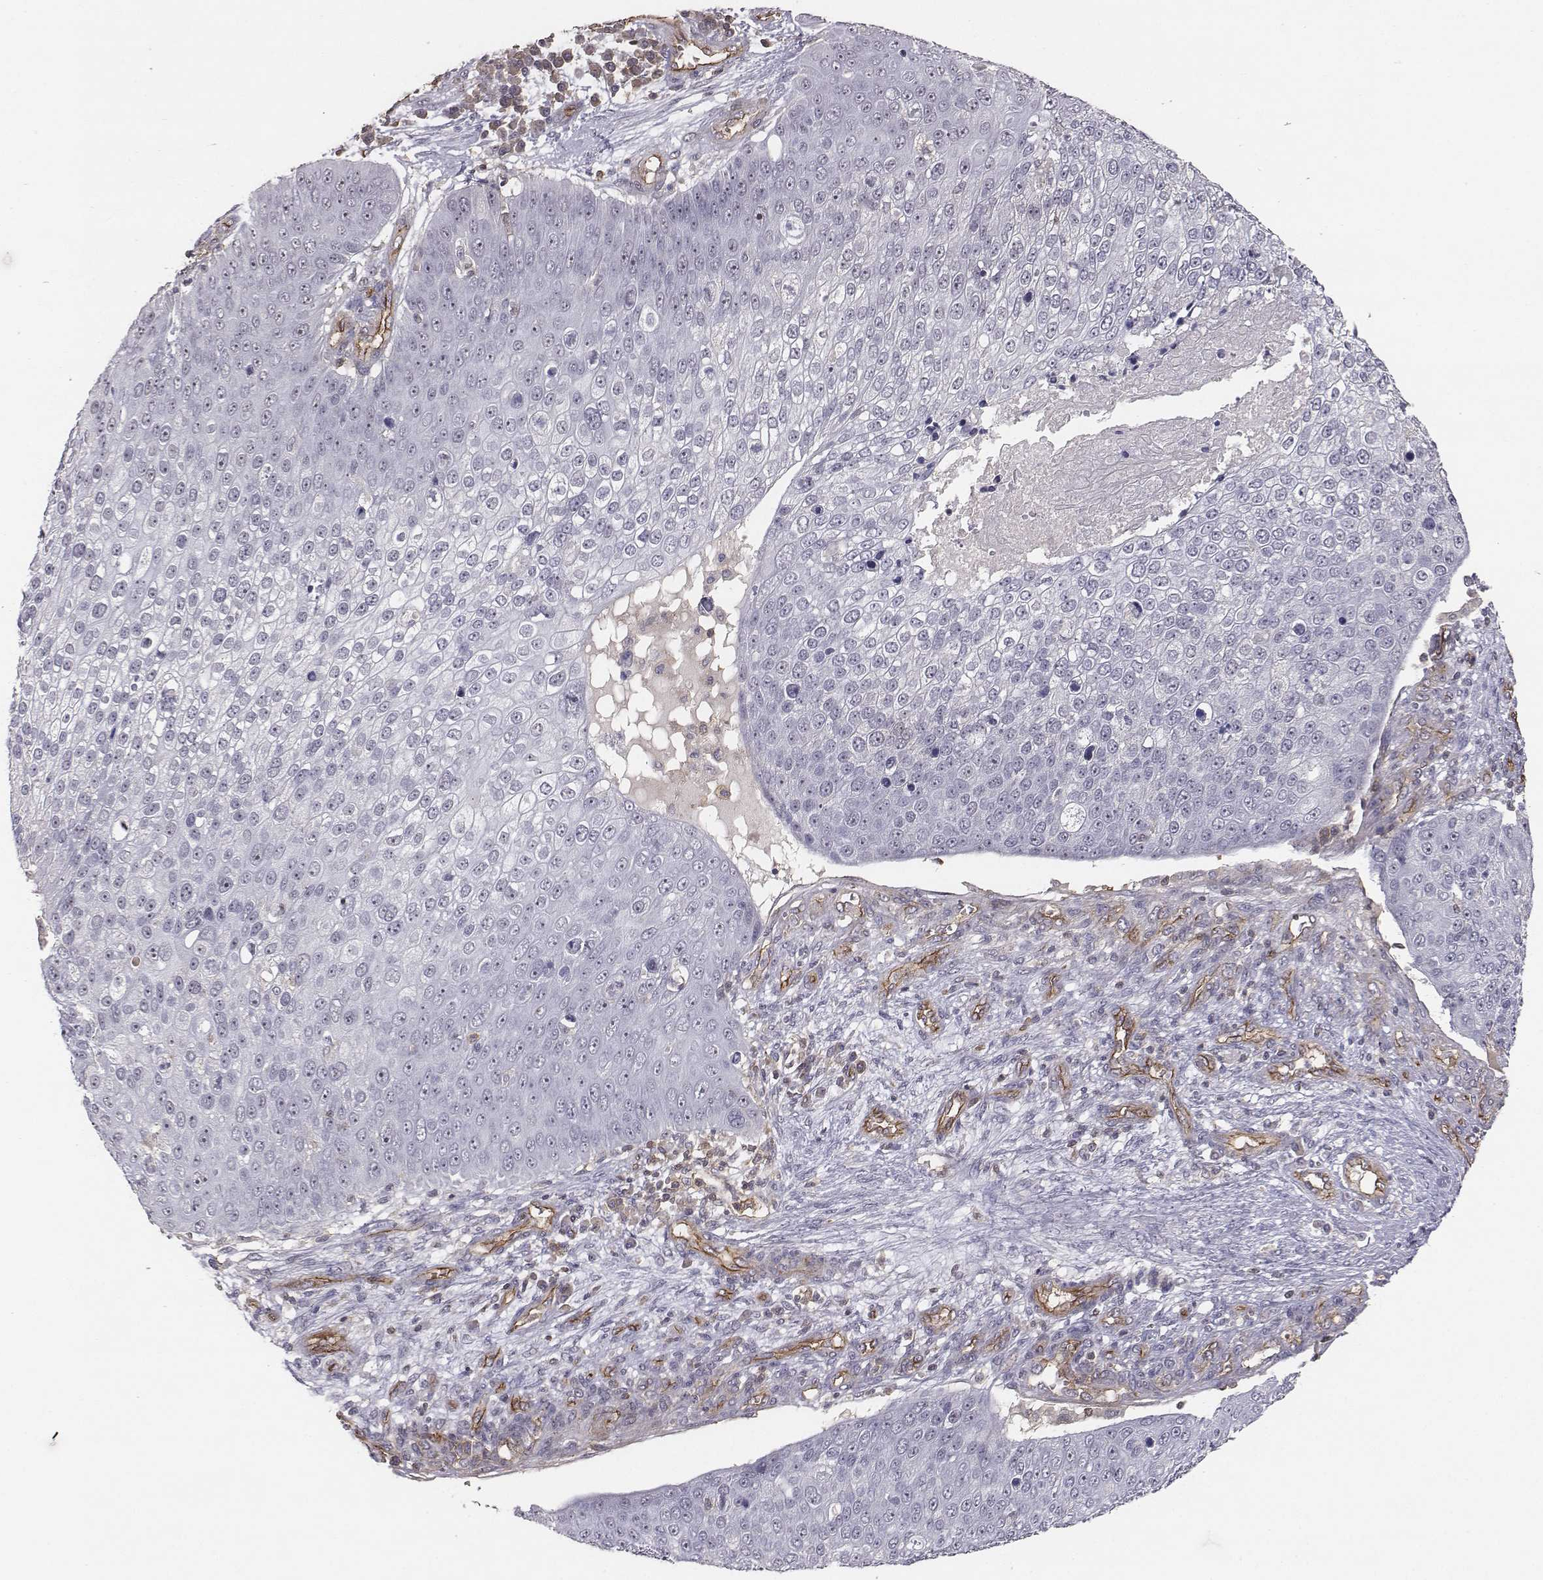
{"staining": {"intensity": "negative", "quantity": "none", "location": "none"}, "tissue": "skin cancer", "cell_type": "Tumor cells", "image_type": "cancer", "snomed": [{"axis": "morphology", "description": "Squamous cell carcinoma, NOS"}, {"axis": "topography", "description": "Skin"}], "caption": "Micrograph shows no protein staining in tumor cells of skin cancer (squamous cell carcinoma) tissue.", "gene": "PTPRG", "patient": {"sex": "male", "age": 71}}